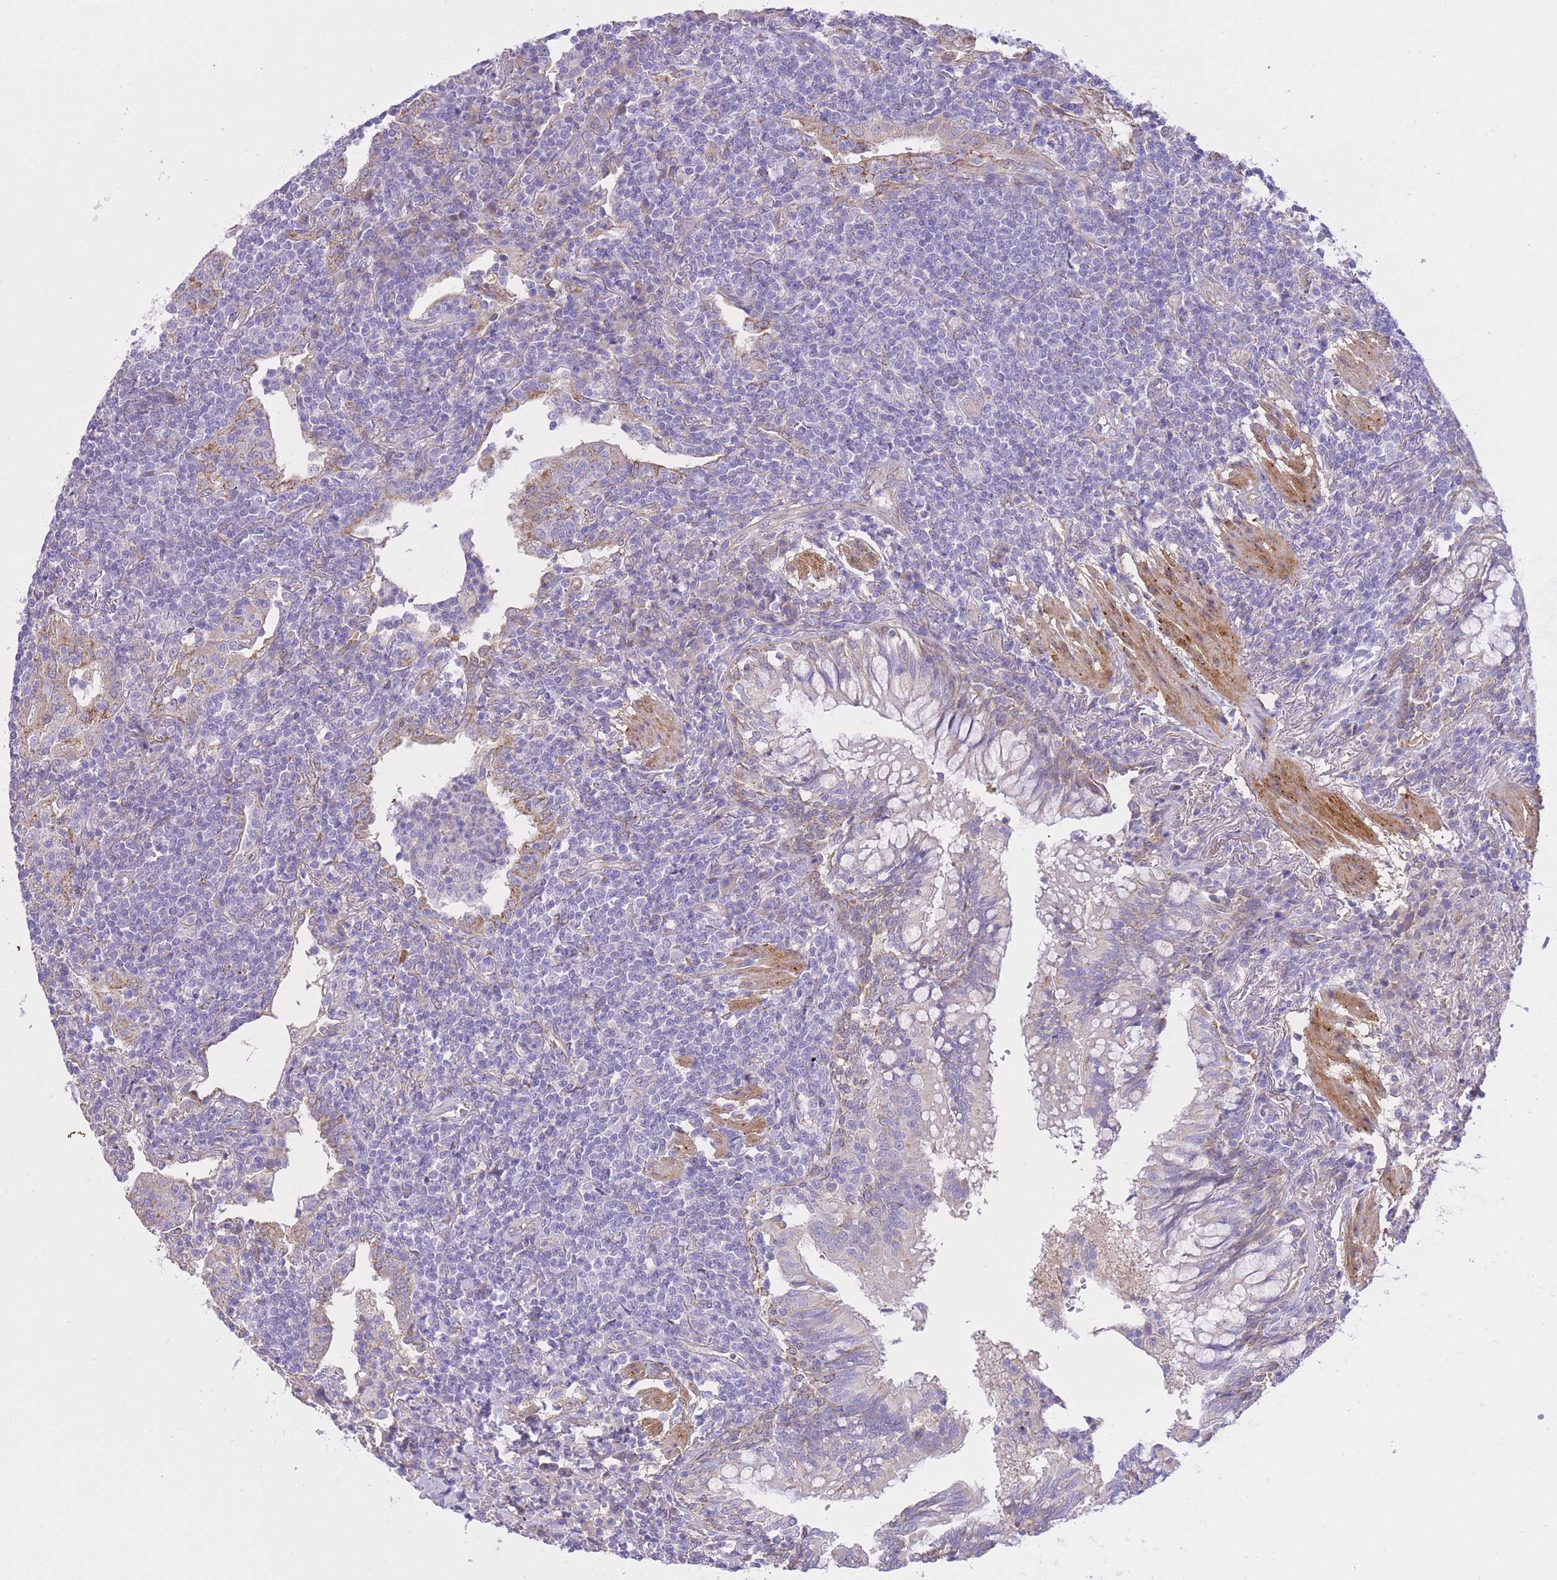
{"staining": {"intensity": "negative", "quantity": "none", "location": "none"}, "tissue": "lymphoma", "cell_type": "Tumor cells", "image_type": "cancer", "snomed": [{"axis": "morphology", "description": "Malignant lymphoma, non-Hodgkin's type, Low grade"}, {"axis": "topography", "description": "Lung"}], "caption": "Immunohistochemical staining of human malignant lymphoma, non-Hodgkin's type (low-grade) reveals no significant positivity in tumor cells. (DAB IHC with hematoxylin counter stain).", "gene": "PGM1", "patient": {"sex": "female", "age": 71}}